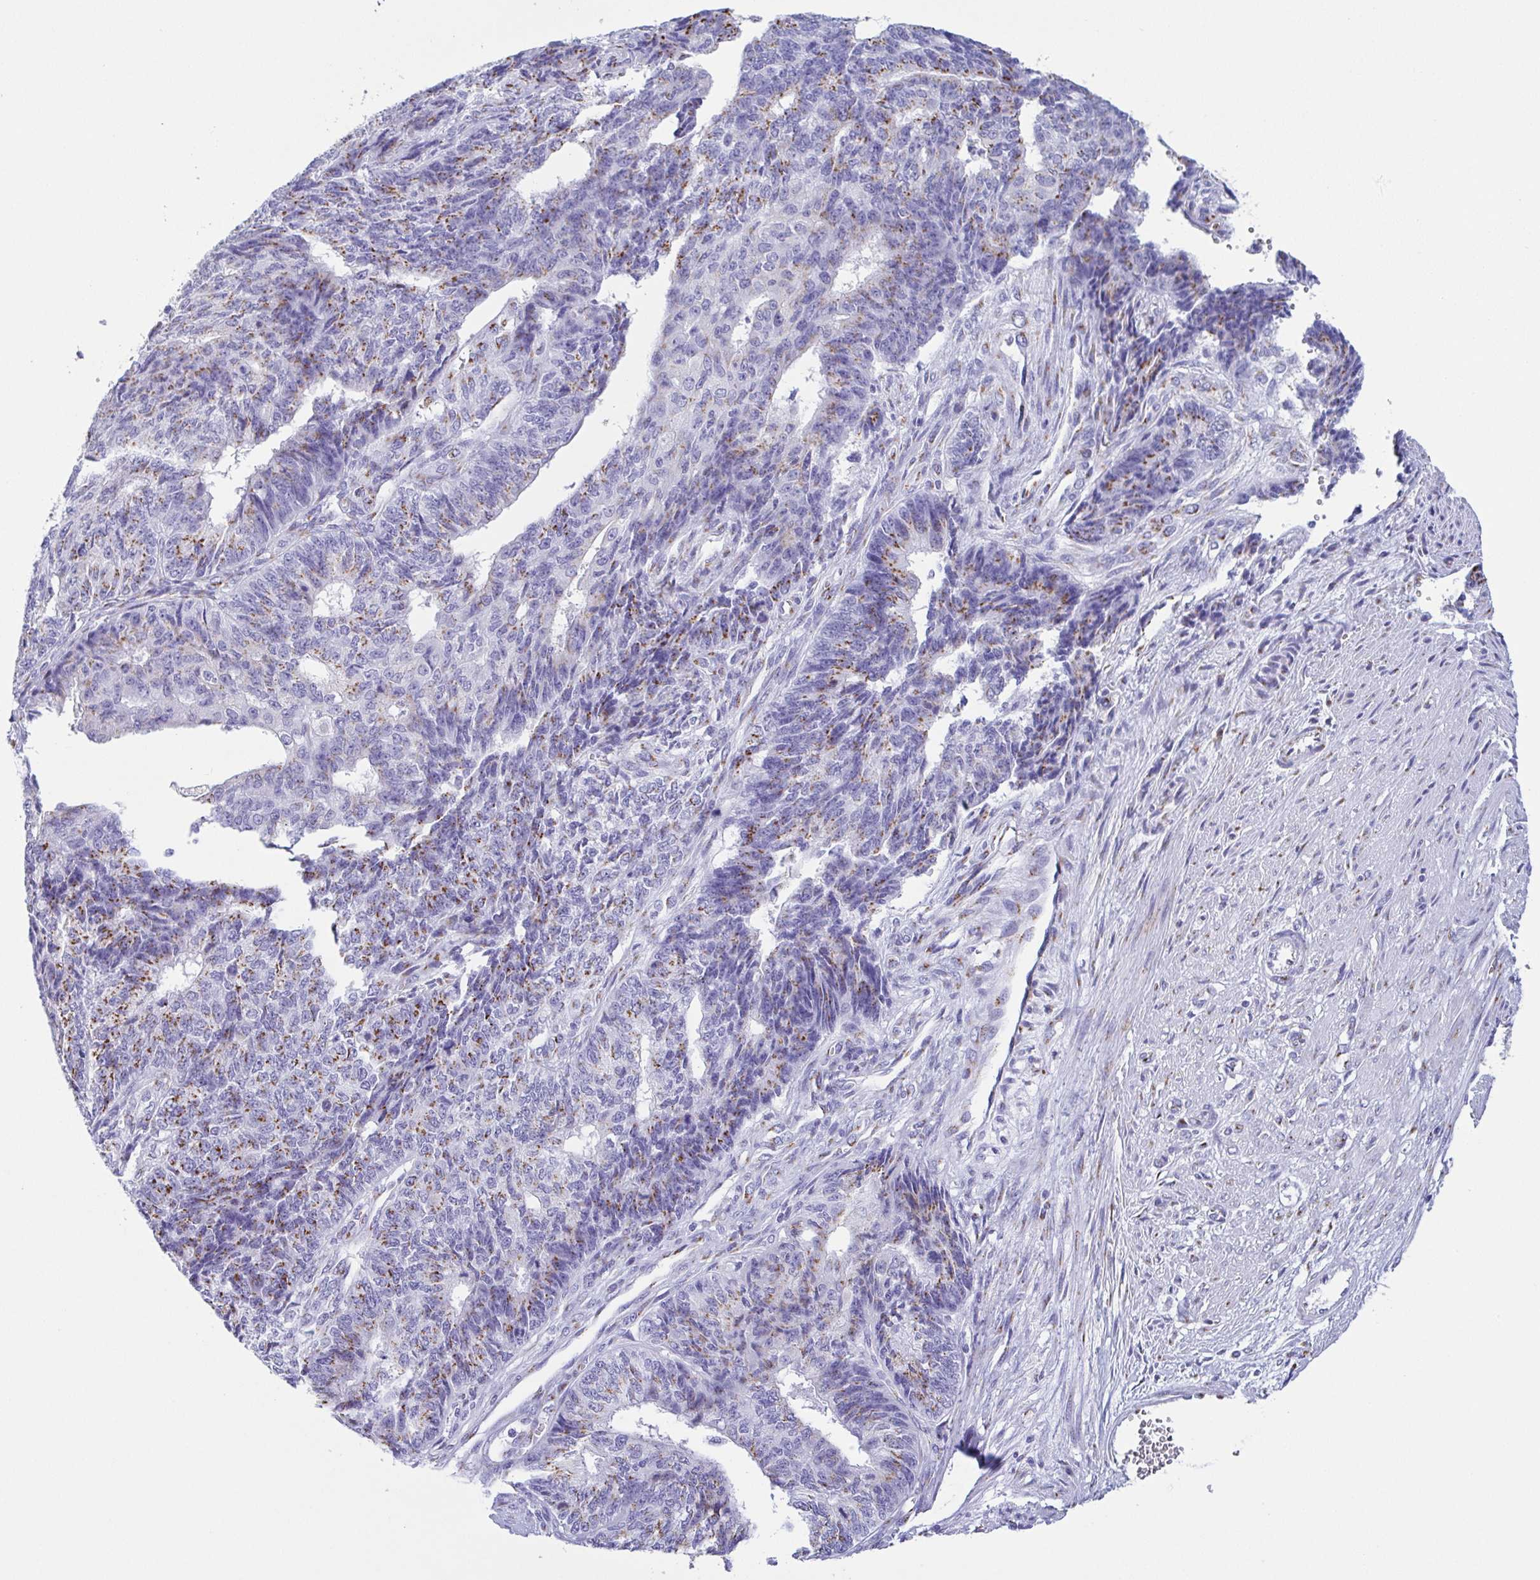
{"staining": {"intensity": "moderate", "quantity": ">75%", "location": "cytoplasmic/membranous"}, "tissue": "endometrial cancer", "cell_type": "Tumor cells", "image_type": "cancer", "snomed": [{"axis": "morphology", "description": "Adenocarcinoma, NOS"}, {"axis": "topography", "description": "Endometrium"}], "caption": "The micrograph reveals a brown stain indicating the presence of a protein in the cytoplasmic/membranous of tumor cells in adenocarcinoma (endometrial).", "gene": "SULT1B1", "patient": {"sex": "female", "age": 32}}